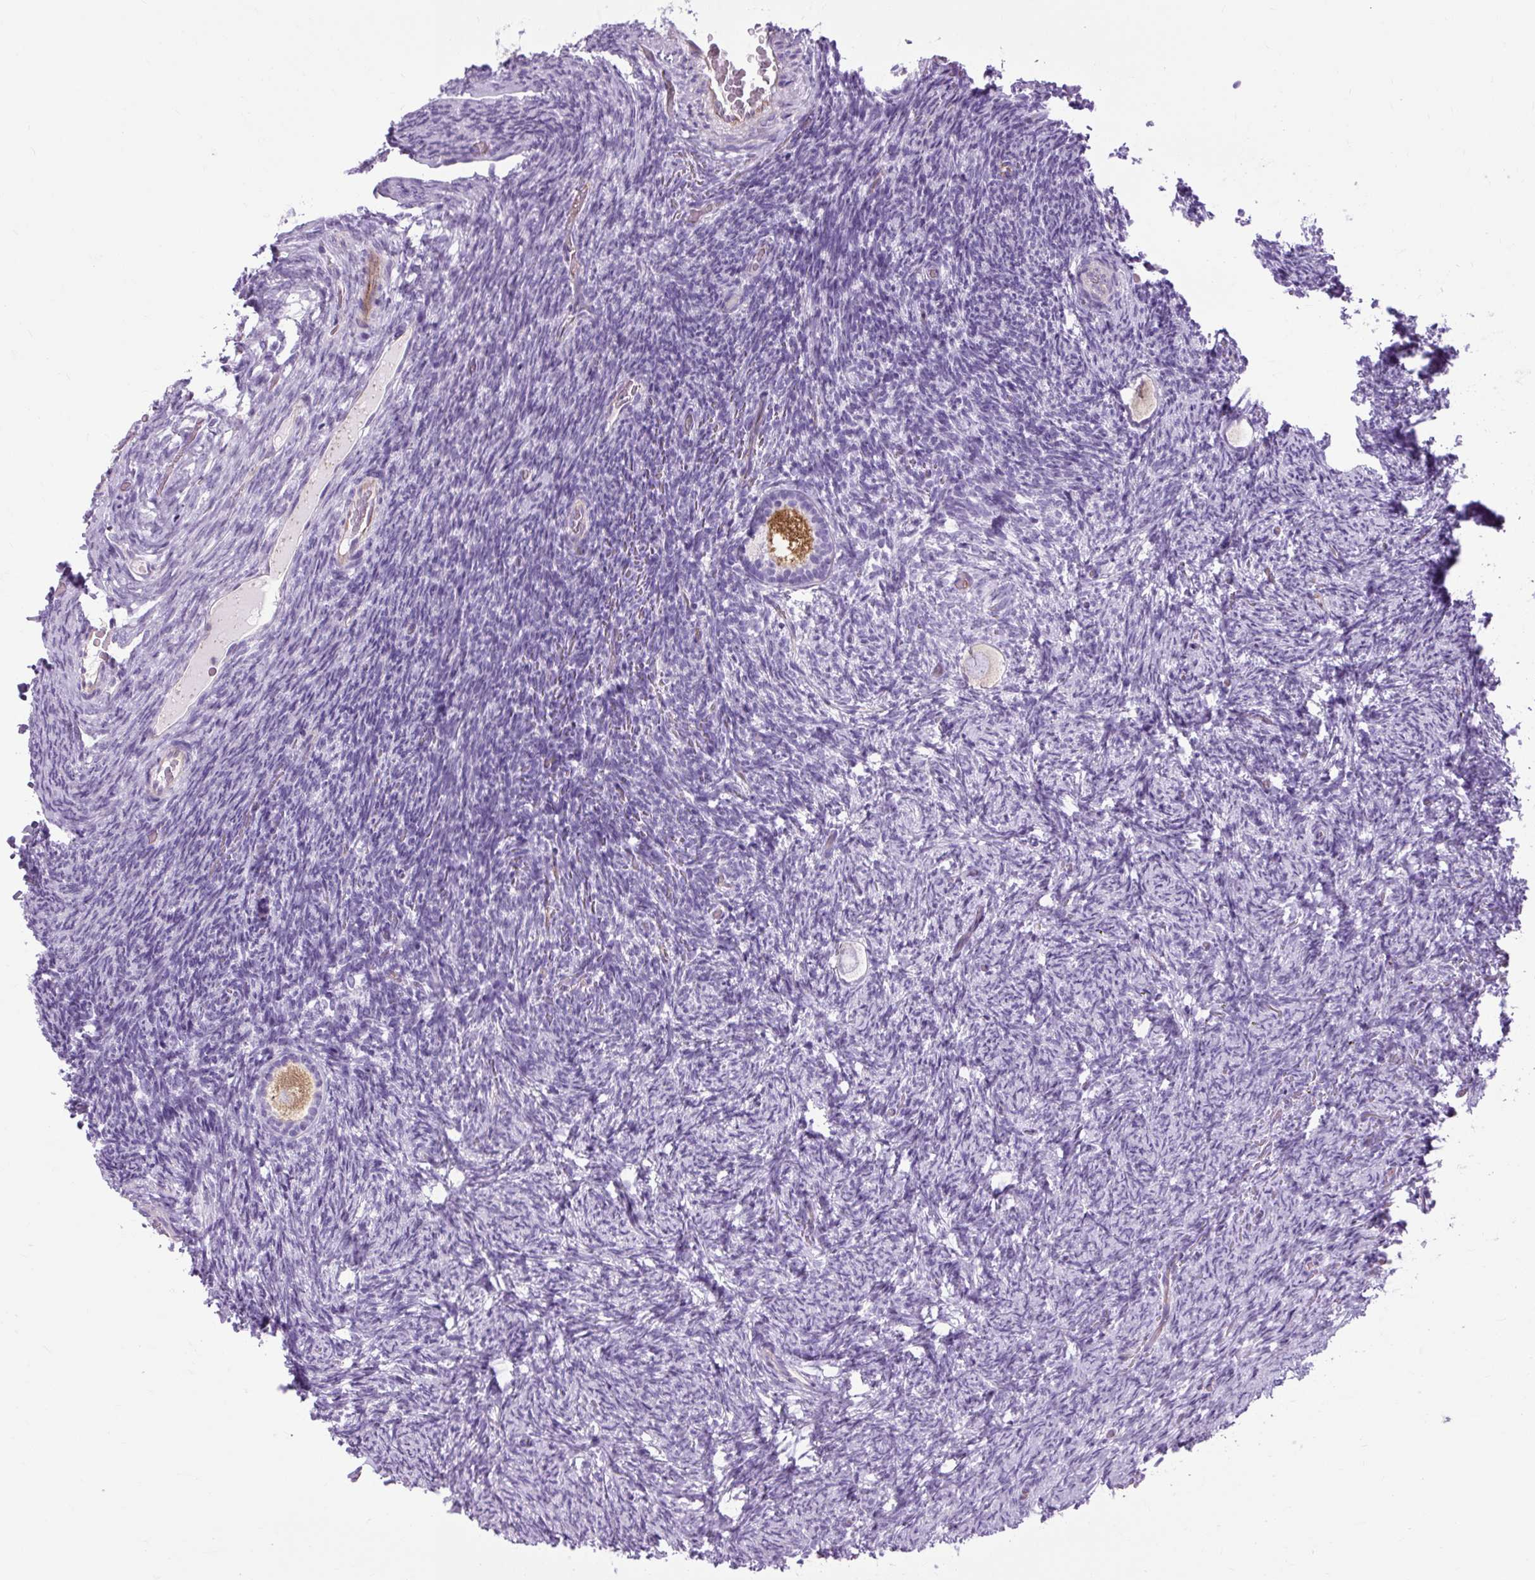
{"staining": {"intensity": "moderate", "quantity": "25%-75%", "location": "cytoplasmic/membranous"}, "tissue": "ovary", "cell_type": "Follicle cells", "image_type": "normal", "snomed": [{"axis": "morphology", "description": "Normal tissue, NOS"}, {"axis": "topography", "description": "Ovary"}], "caption": "Immunohistochemistry of benign human ovary exhibits medium levels of moderate cytoplasmic/membranous positivity in about 25%-75% of follicle cells.", "gene": "OOEP", "patient": {"sex": "female", "age": 34}}